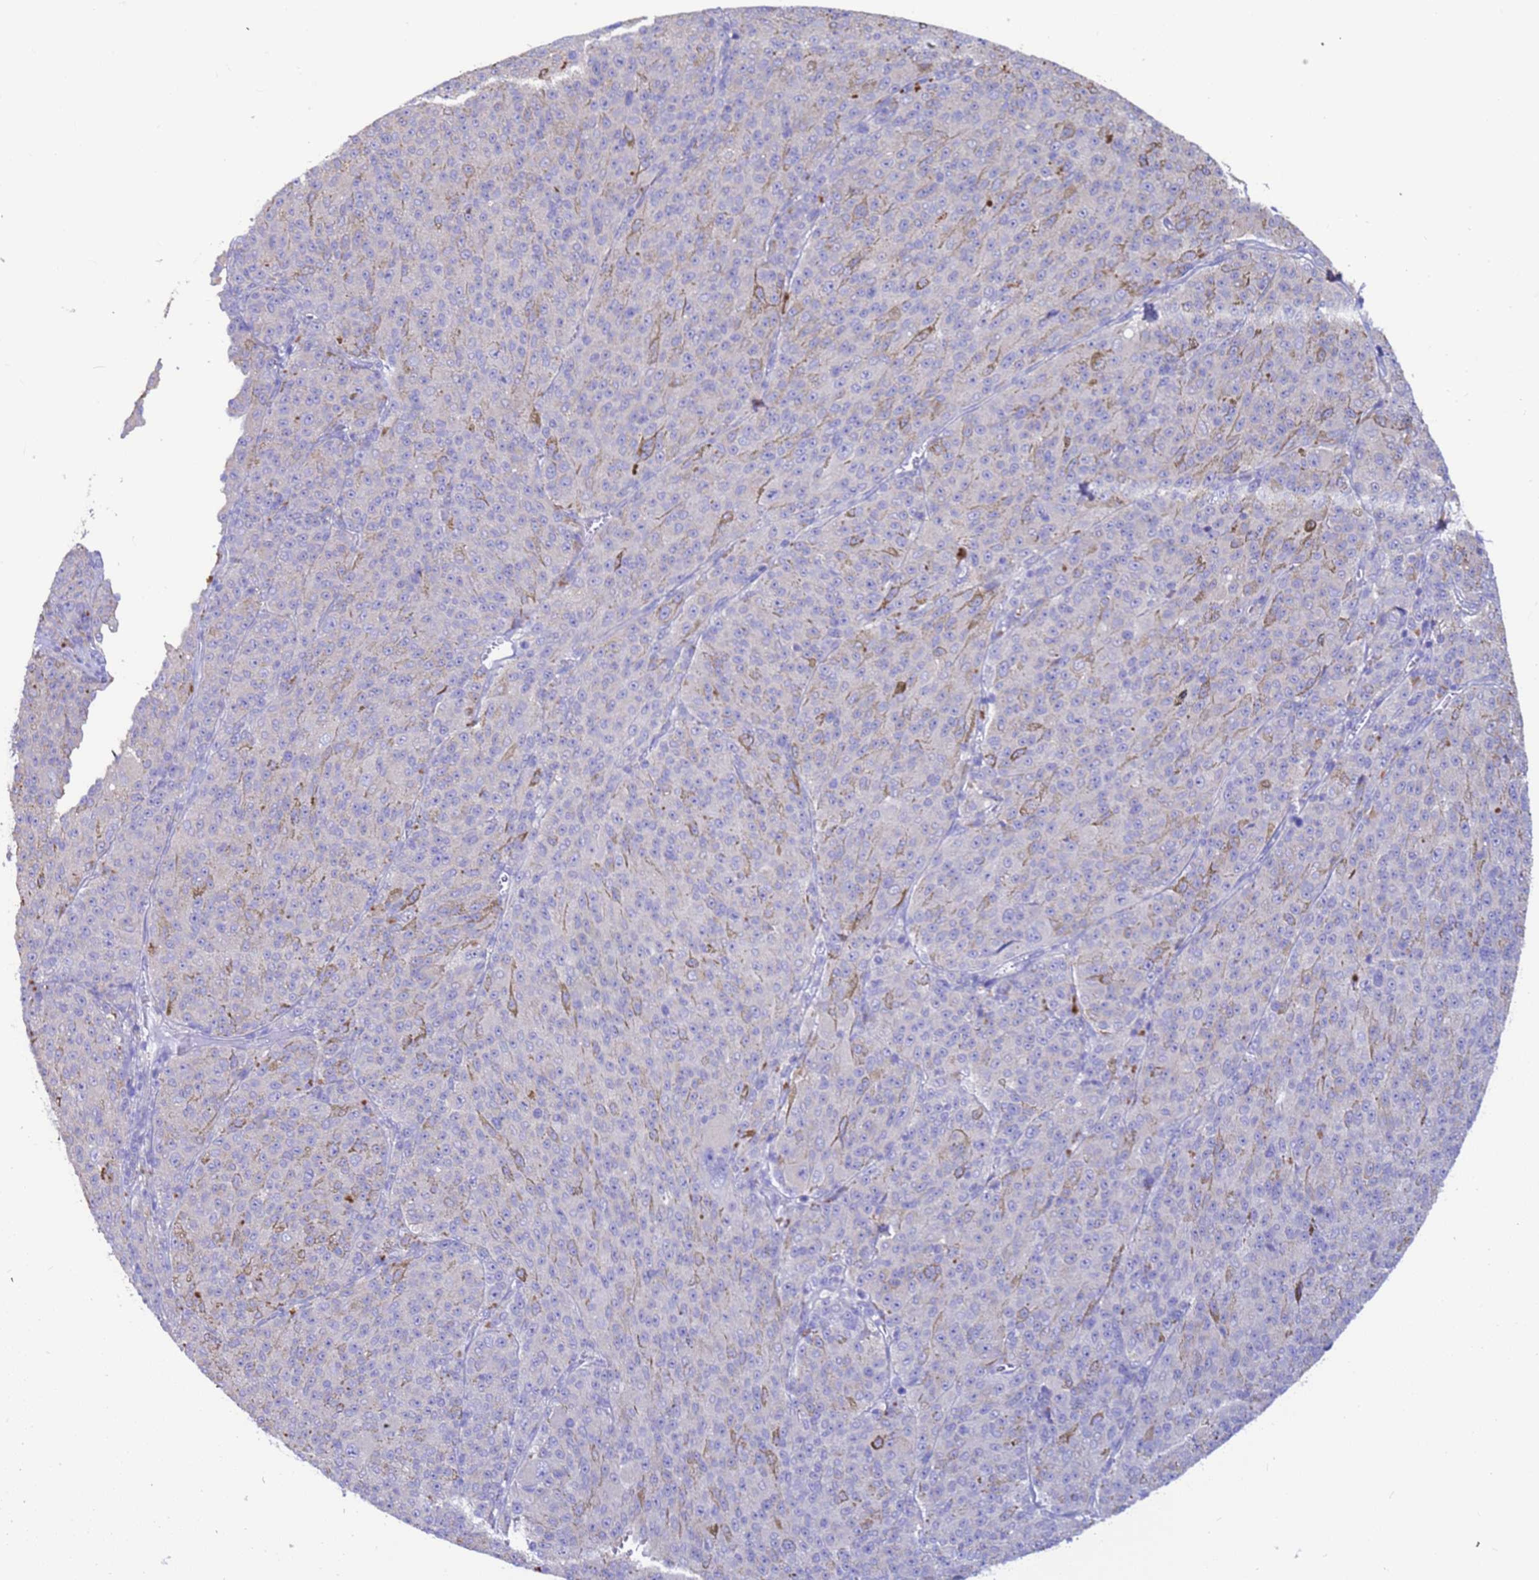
{"staining": {"intensity": "negative", "quantity": "none", "location": "none"}, "tissue": "melanoma", "cell_type": "Tumor cells", "image_type": "cancer", "snomed": [{"axis": "morphology", "description": "Malignant melanoma, NOS"}, {"axis": "topography", "description": "Skin"}], "caption": "Tumor cells are negative for brown protein staining in malignant melanoma.", "gene": "SRL", "patient": {"sex": "female", "age": 52}}